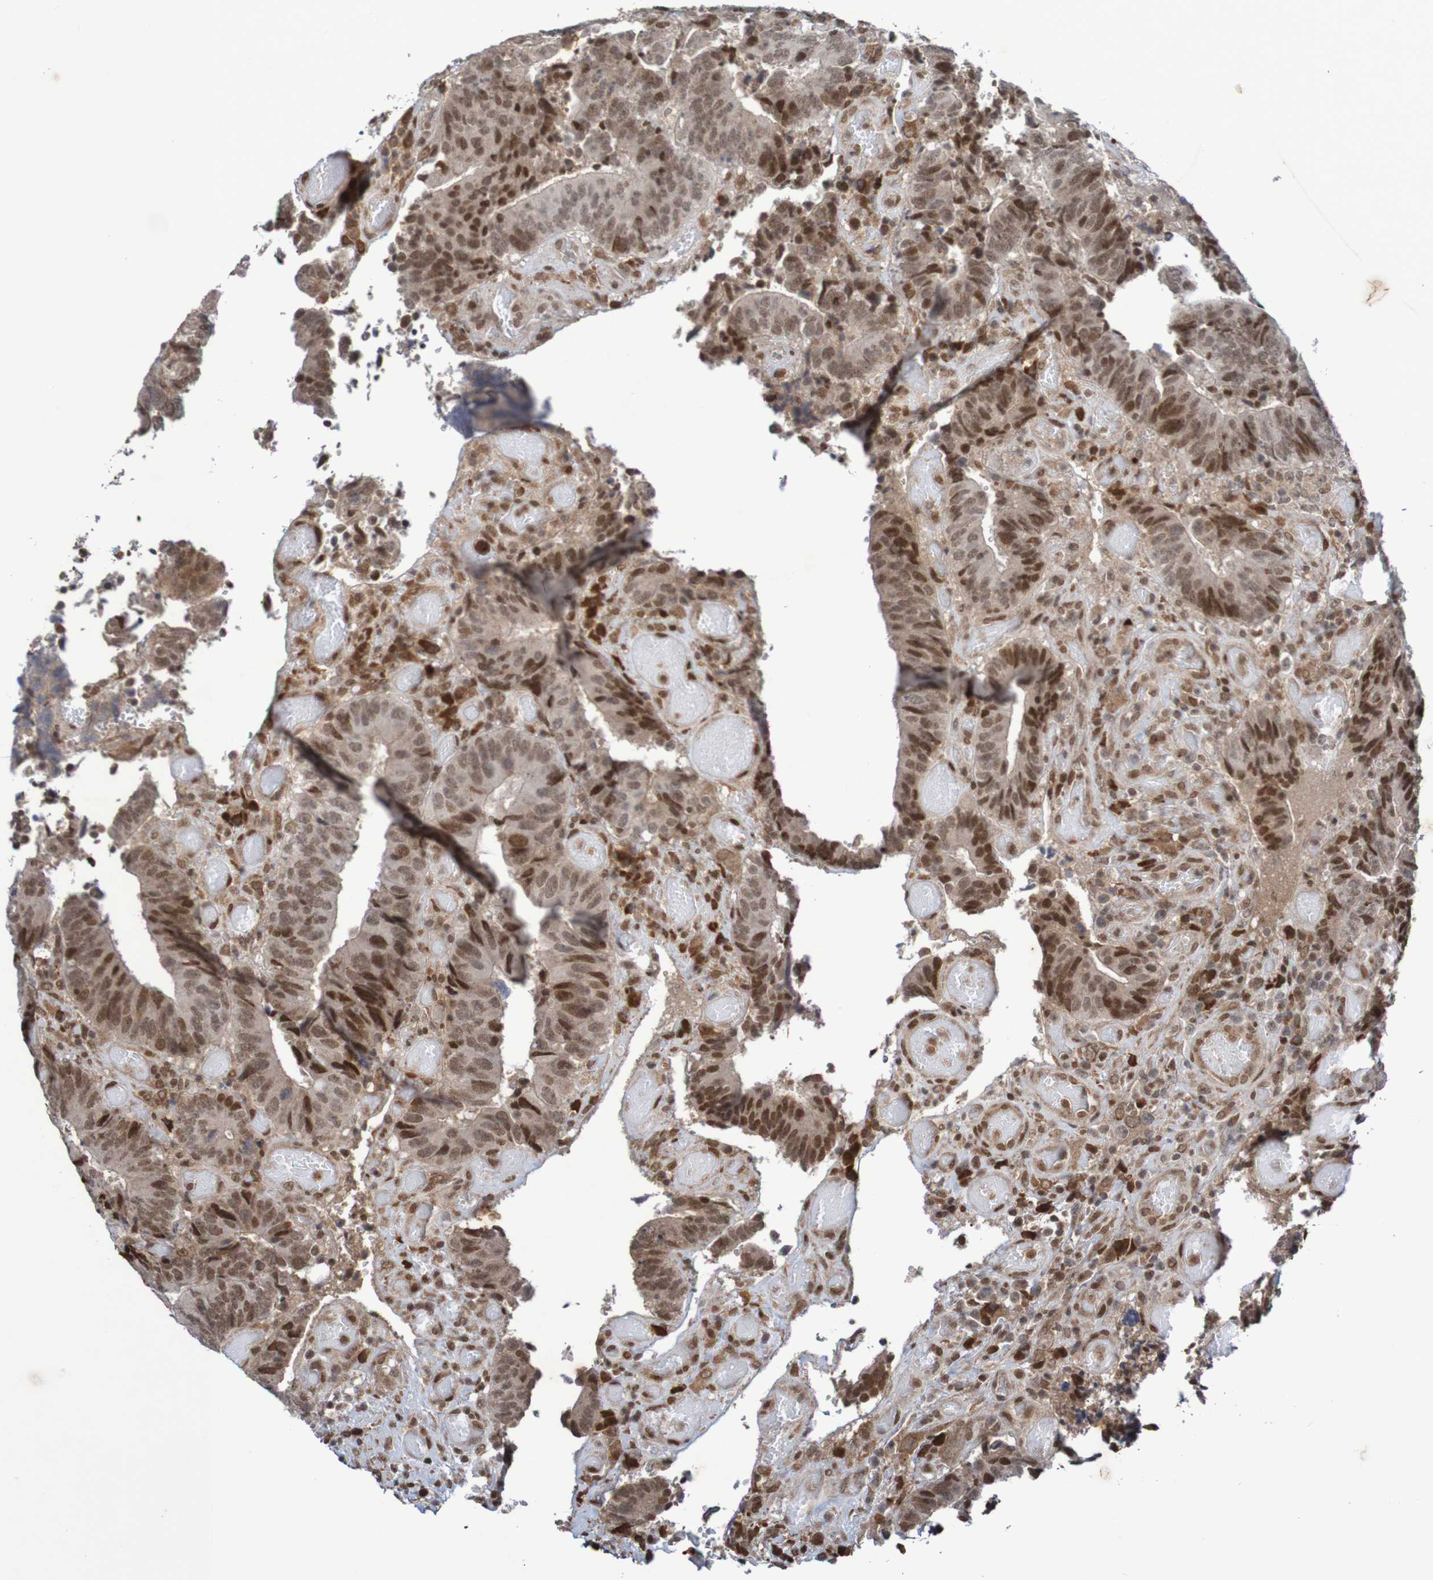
{"staining": {"intensity": "moderate", "quantity": "25%-75%", "location": "cytoplasmic/membranous,nuclear"}, "tissue": "colorectal cancer", "cell_type": "Tumor cells", "image_type": "cancer", "snomed": [{"axis": "morphology", "description": "Adenocarcinoma, NOS"}, {"axis": "topography", "description": "Rectum"}], "caption": "There is medium levels of moderate cytoplasmic/membranous and nuclear staining in tumor cells of colorectal adenocarcinoma, as demonstrated by immunohistochemical staining (brown color).", "gene": "ITLN1", "patient": {"sex": "male", "age": 72}}